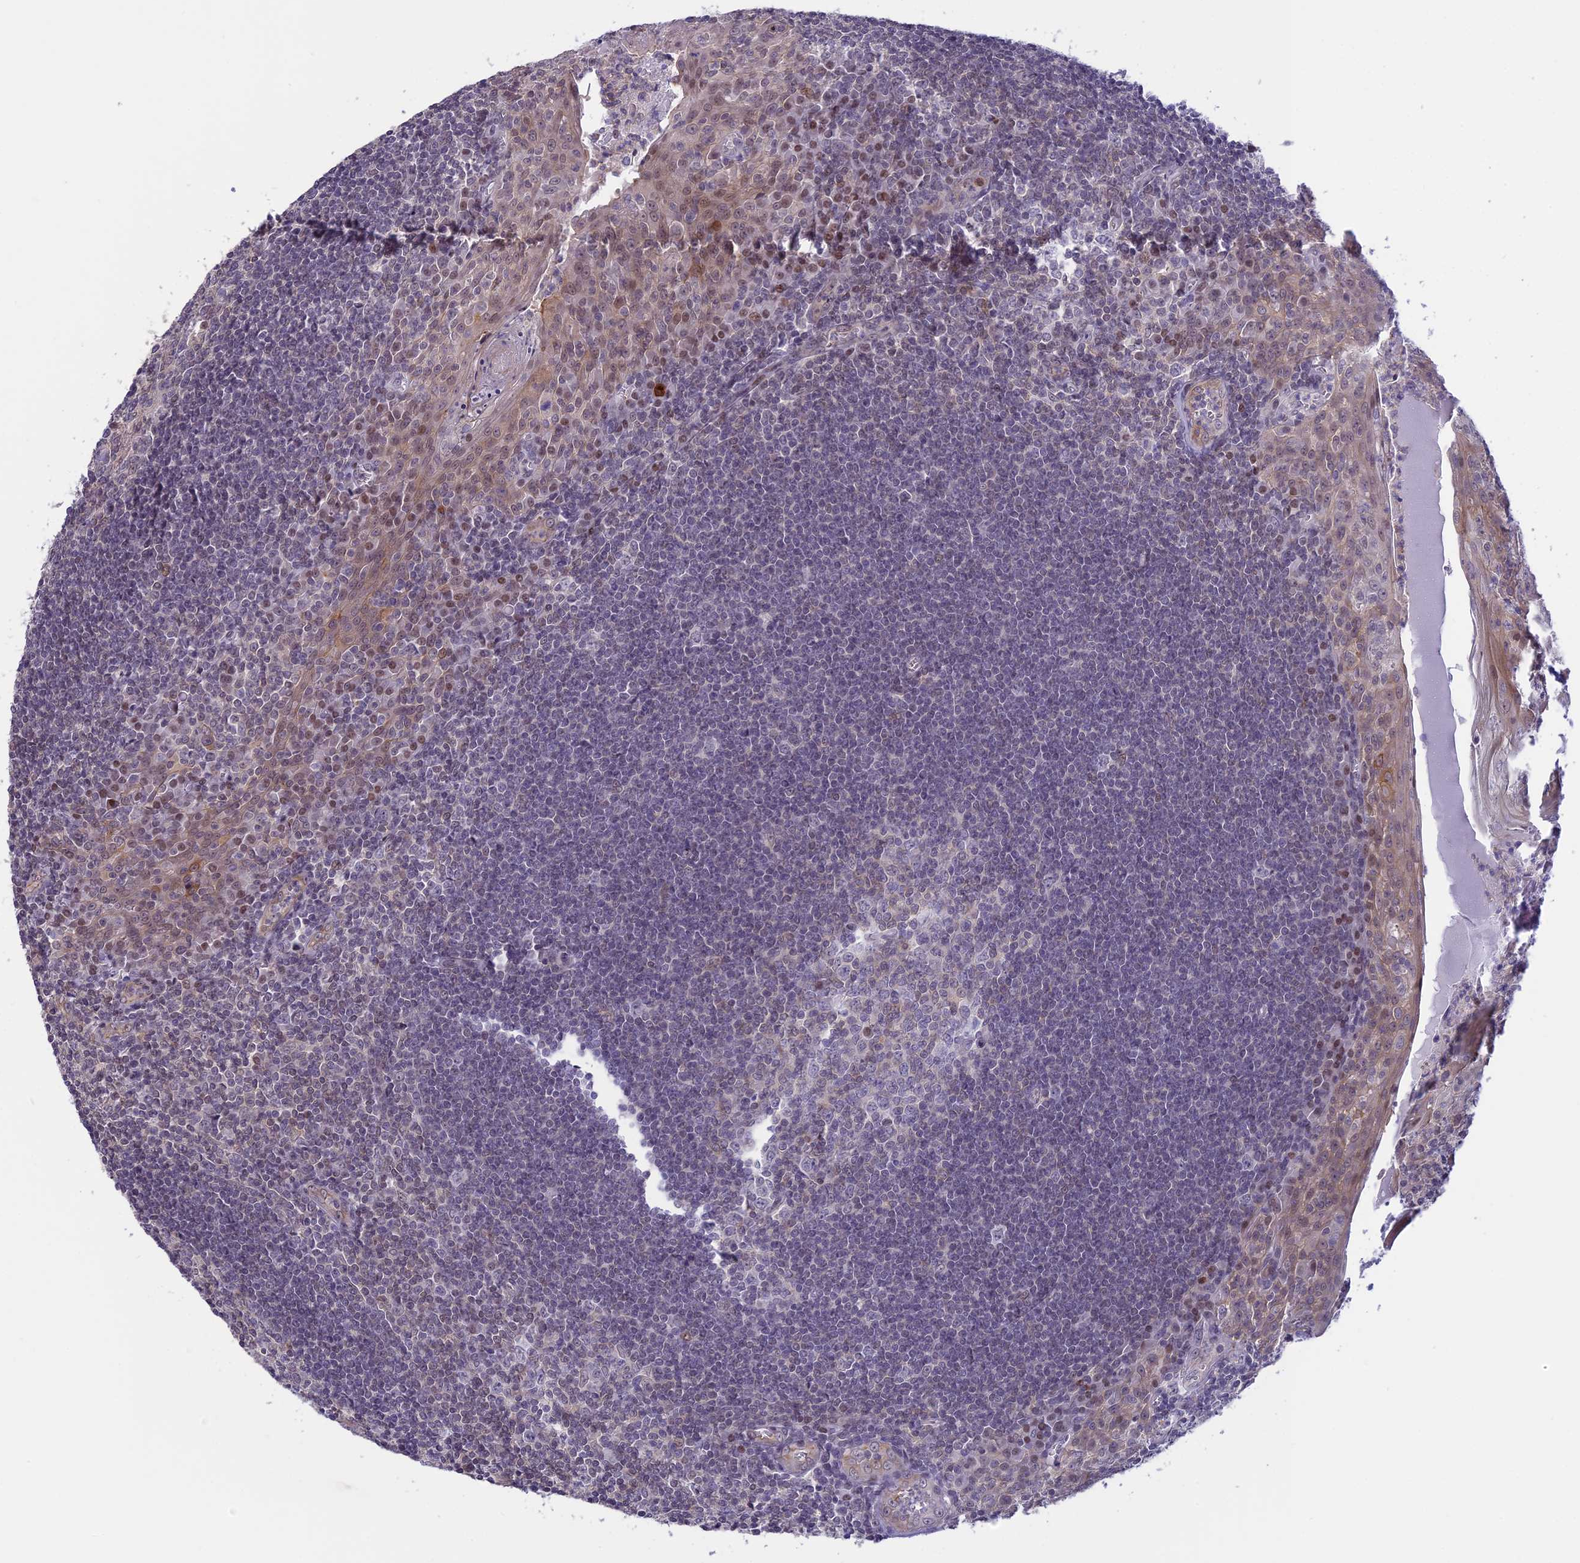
{"staining": {"intensity": "negative", "quantity": "none", "location": "none"}, "tissue": "tonsil", "cell_type": "Germinal center cells", "image_type": "normal", "snomed": [{"axis": "morphology", "description": "Normal tissue, NOS"}, {"axis": "topography", "description": "Tonsil"}], "caption": "Immunohistochemistry (IHC) of normal human tonsil exhibits no positivity in germinal center cells.", "gene": "CORO2A", "patient": {"sex": "male", "age": 27}}